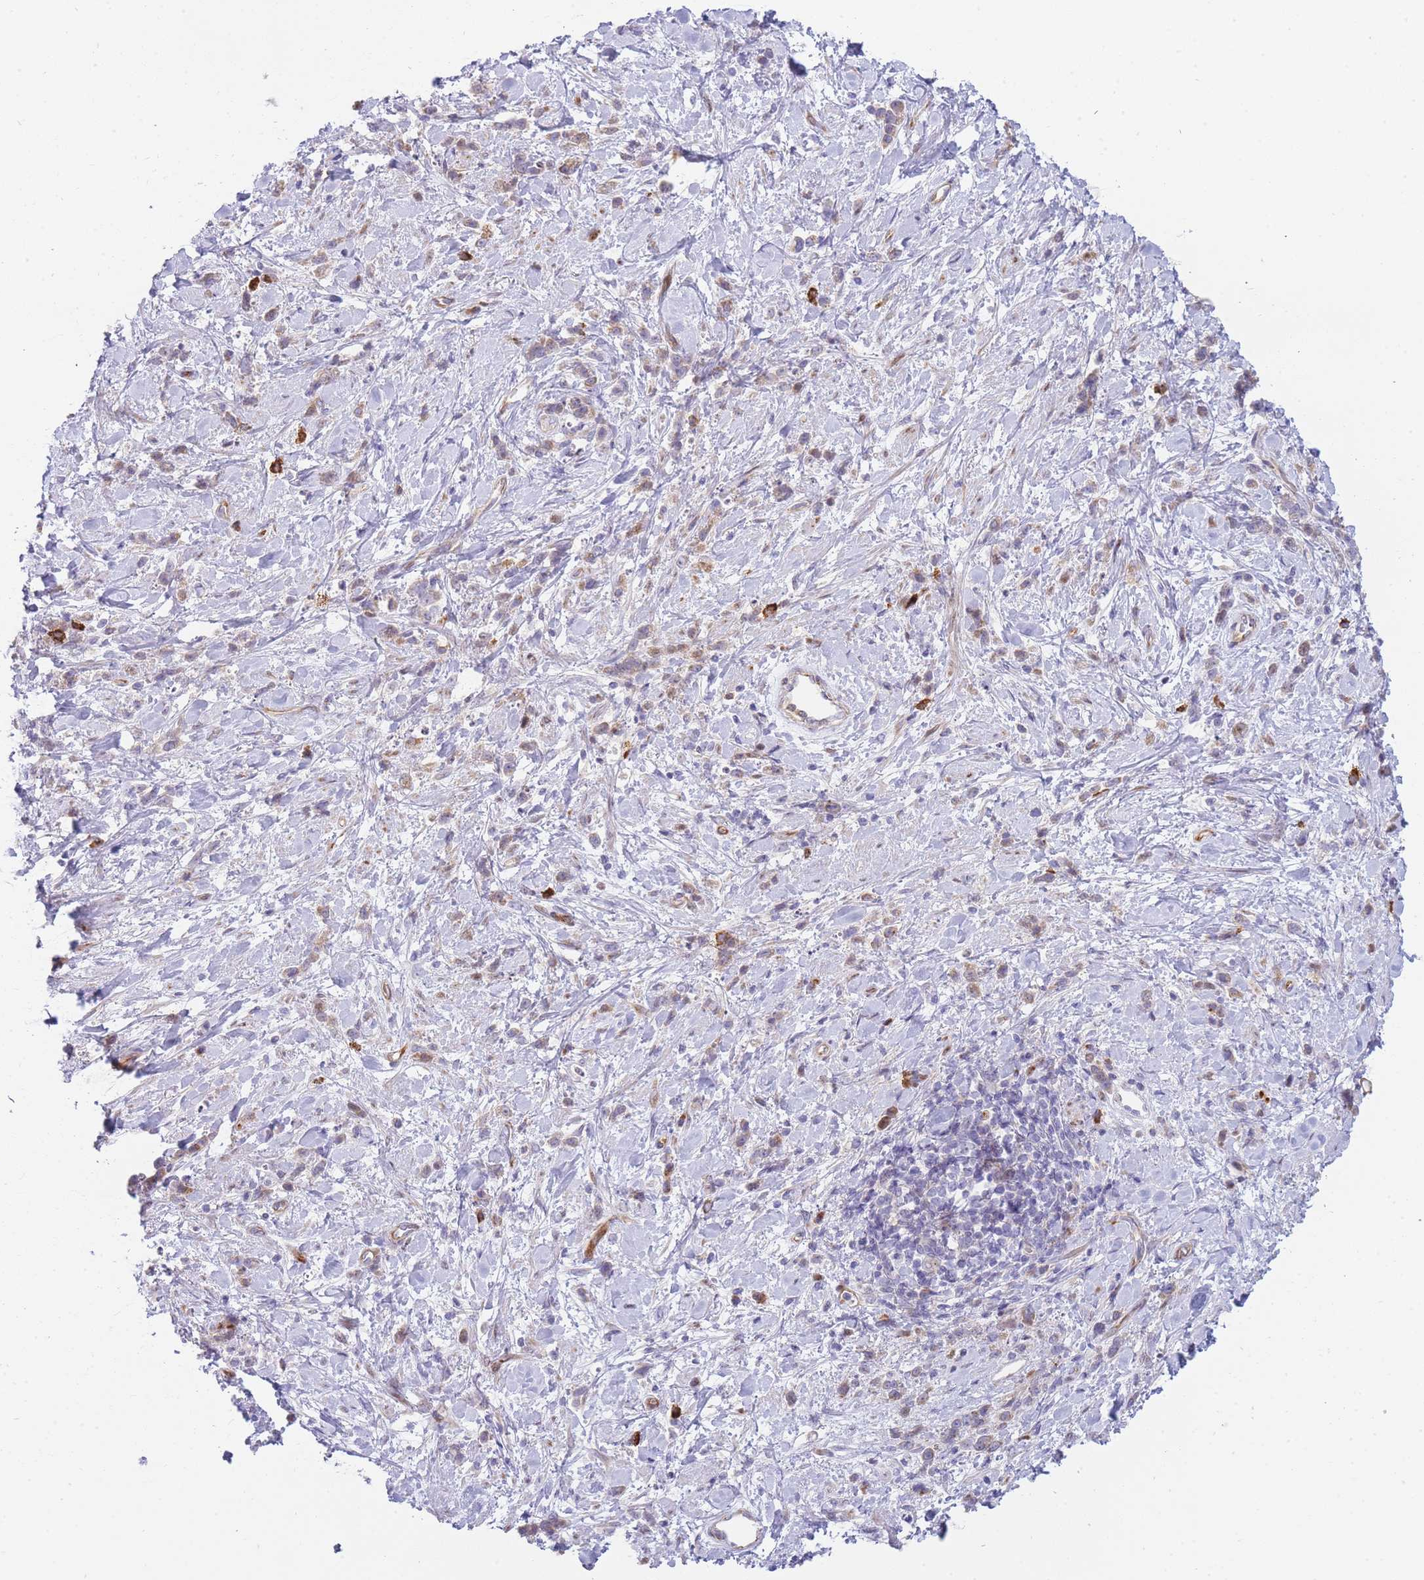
{"staining": {"intensity": "weak", "quantity": "25%-75%", "location": "cytoplasmic/membranous"}, "tissue": "stomach cancer", "cell_type": "Tumor cells", "image_type": "cancer", "snomed": [{"axis": "morphology", "description": "Adenocarcinoma, NOS"}, {"axis": "topography", "description": "Stomach"}], "caption": "High-magnification brightfield microscopy of stomach cancer stained with DAB (brown) and counterstained with hematoxylin (blue). tumor cells exhibit weak cytoplasmic/membranous expression is identified in about25%-75% of cells.", "gene": "ATP5MC2", "patient": {"sex": "female", "age": 60}}